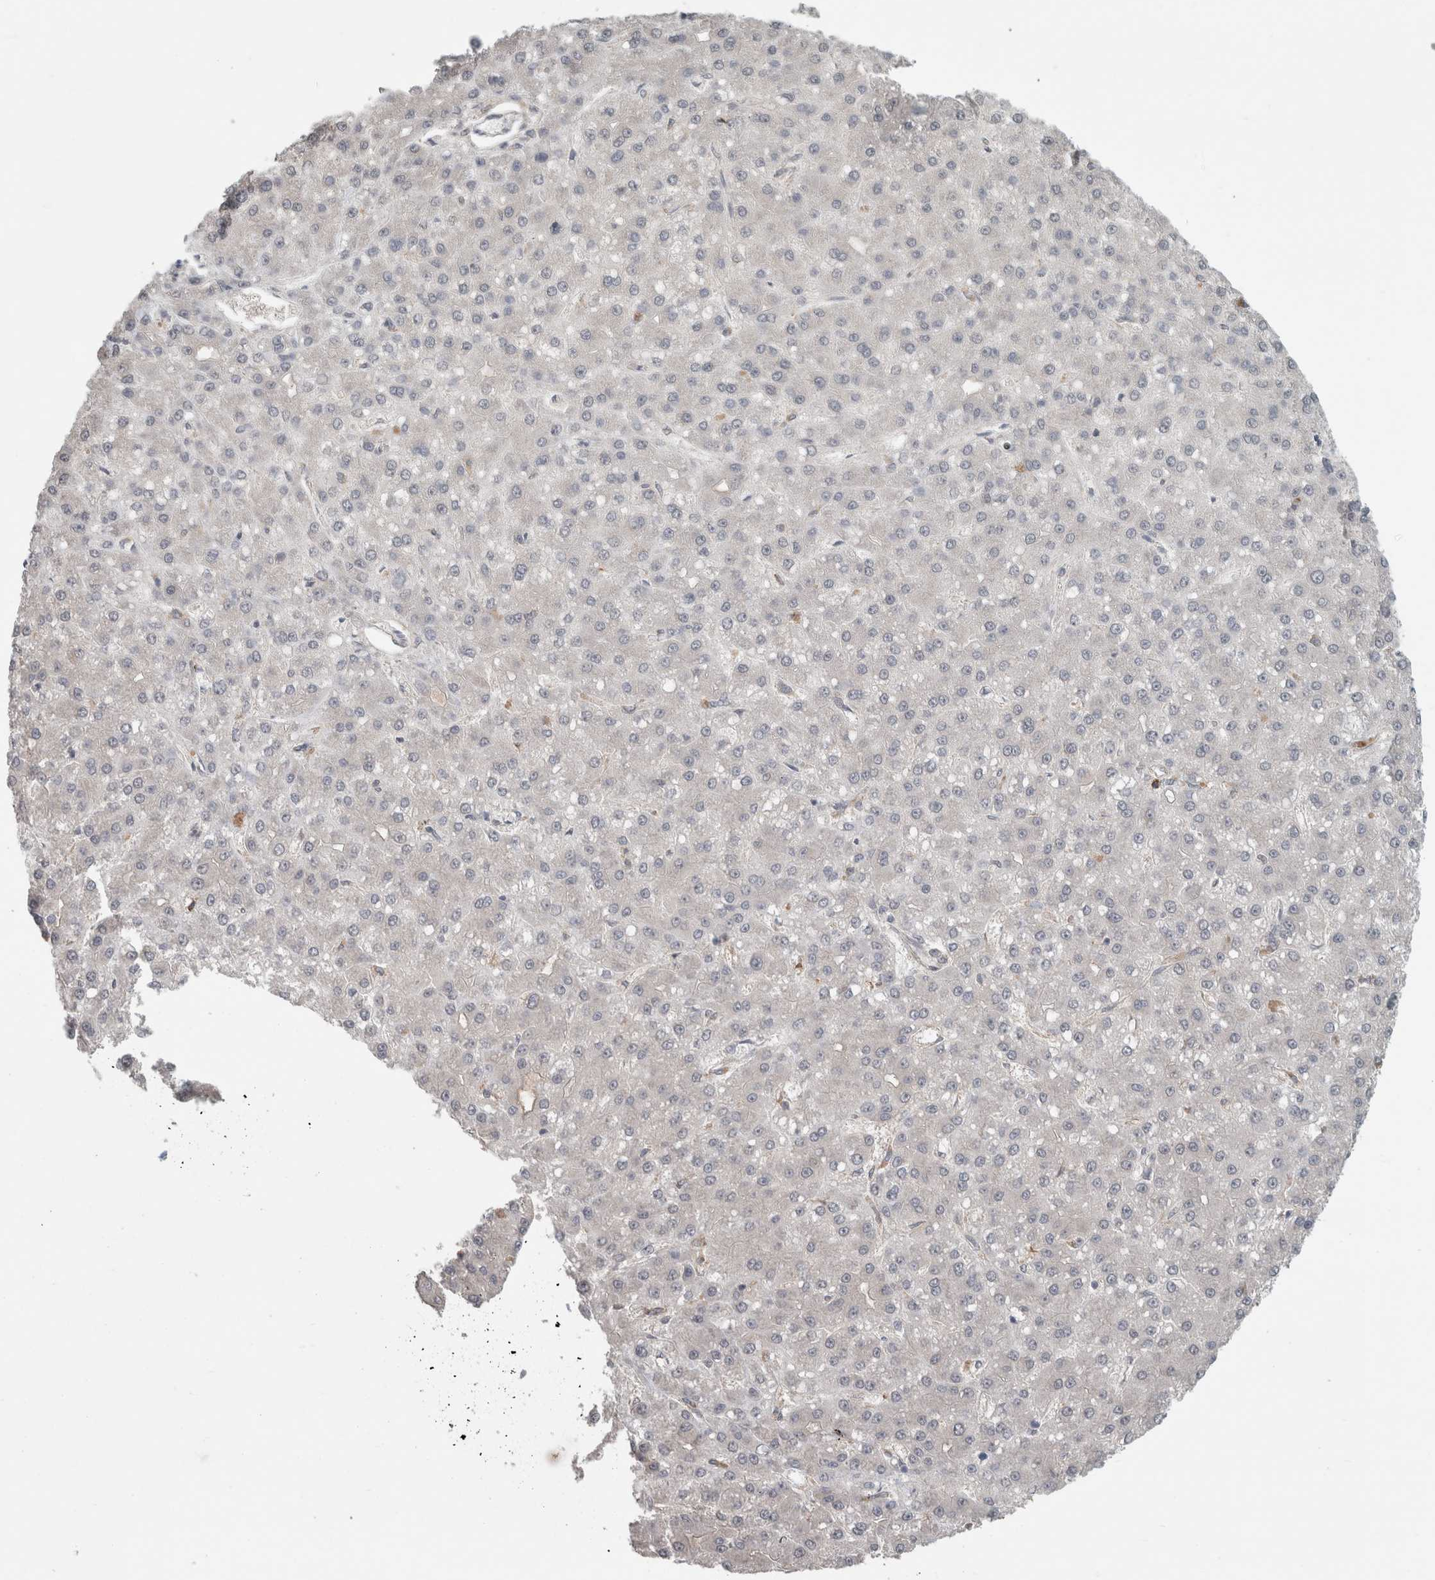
{"staining": {"intensity": "negative", "quantity": "none", "location": "none"}, "tissue": "liver cancer", "cell_type": "Tumor cells", "image_type": "cancer", "snomed": [{"axis": "morphology", "description": "Carcinoma, Hepatocellular, NOS"}, {"axis": "topography", "description": "Liver"}], "caption": "IHC micrograph of neoplastic tissue: human hepatocellular carcinoma (liver) stained with DAB (3,3'-diaminobenzidine) shows no significant protein staining in tumor cells.", "gene": "RASAL2", "patient": {"sex": "male", "age": 67}}